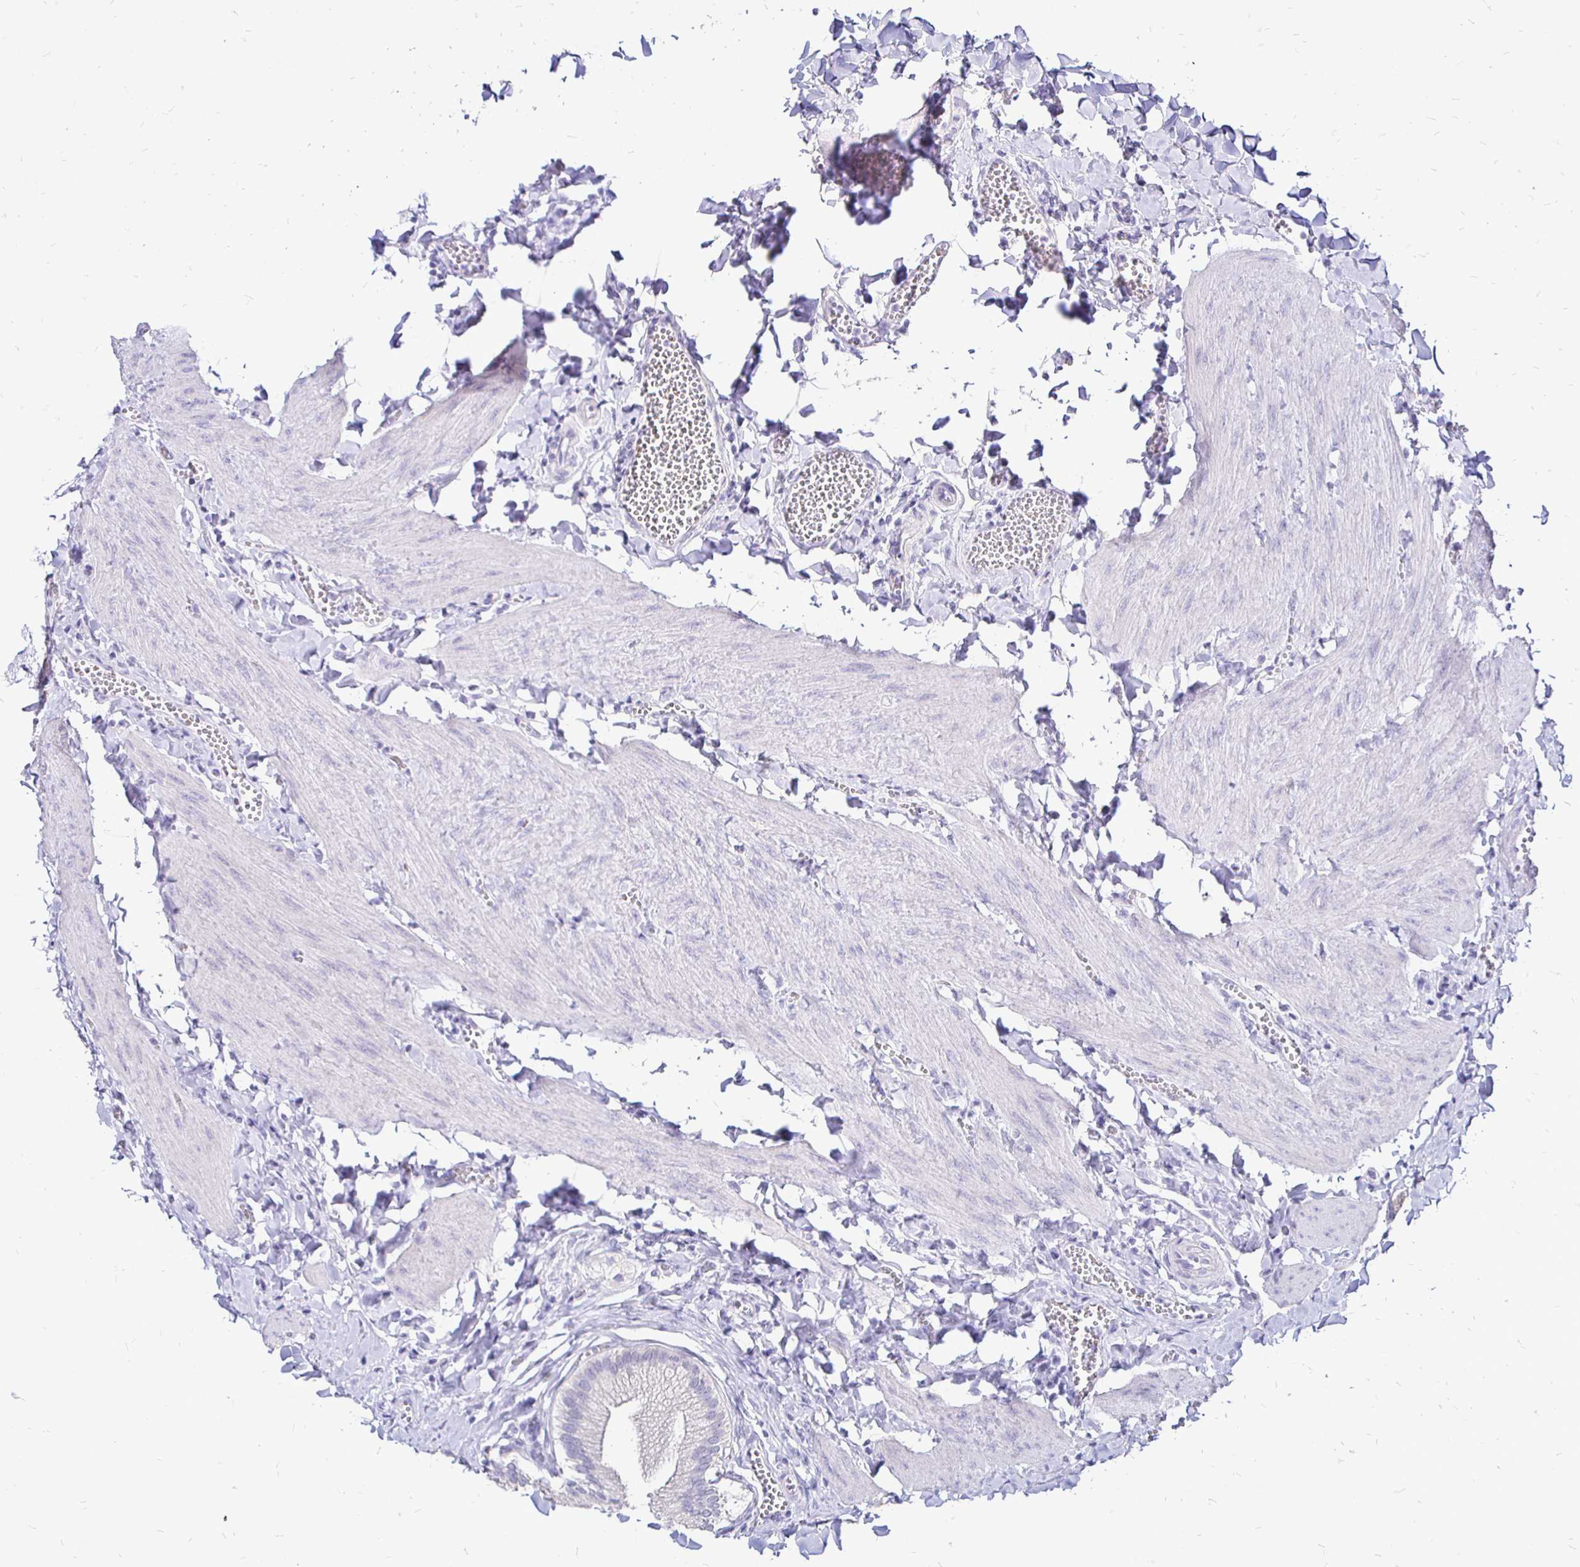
{"staining": {"intensity": "negative", "quantity": "none", "location": "none"}, "tissue": "gallbladder", "cell_type": "Glandular cells", "image_type": "normal", "snomed": [{"axis": "morphology", "description": "Normal tissue, NOS"}, {"axis": "topography", "description": "Gallbladder"}], "caption": "A histopathology image of gallbladder stained for a protein exhibits no brown staining in glandular cells.", "gene": "IRGC", "patient": {"sex": "male", "age": 17}}